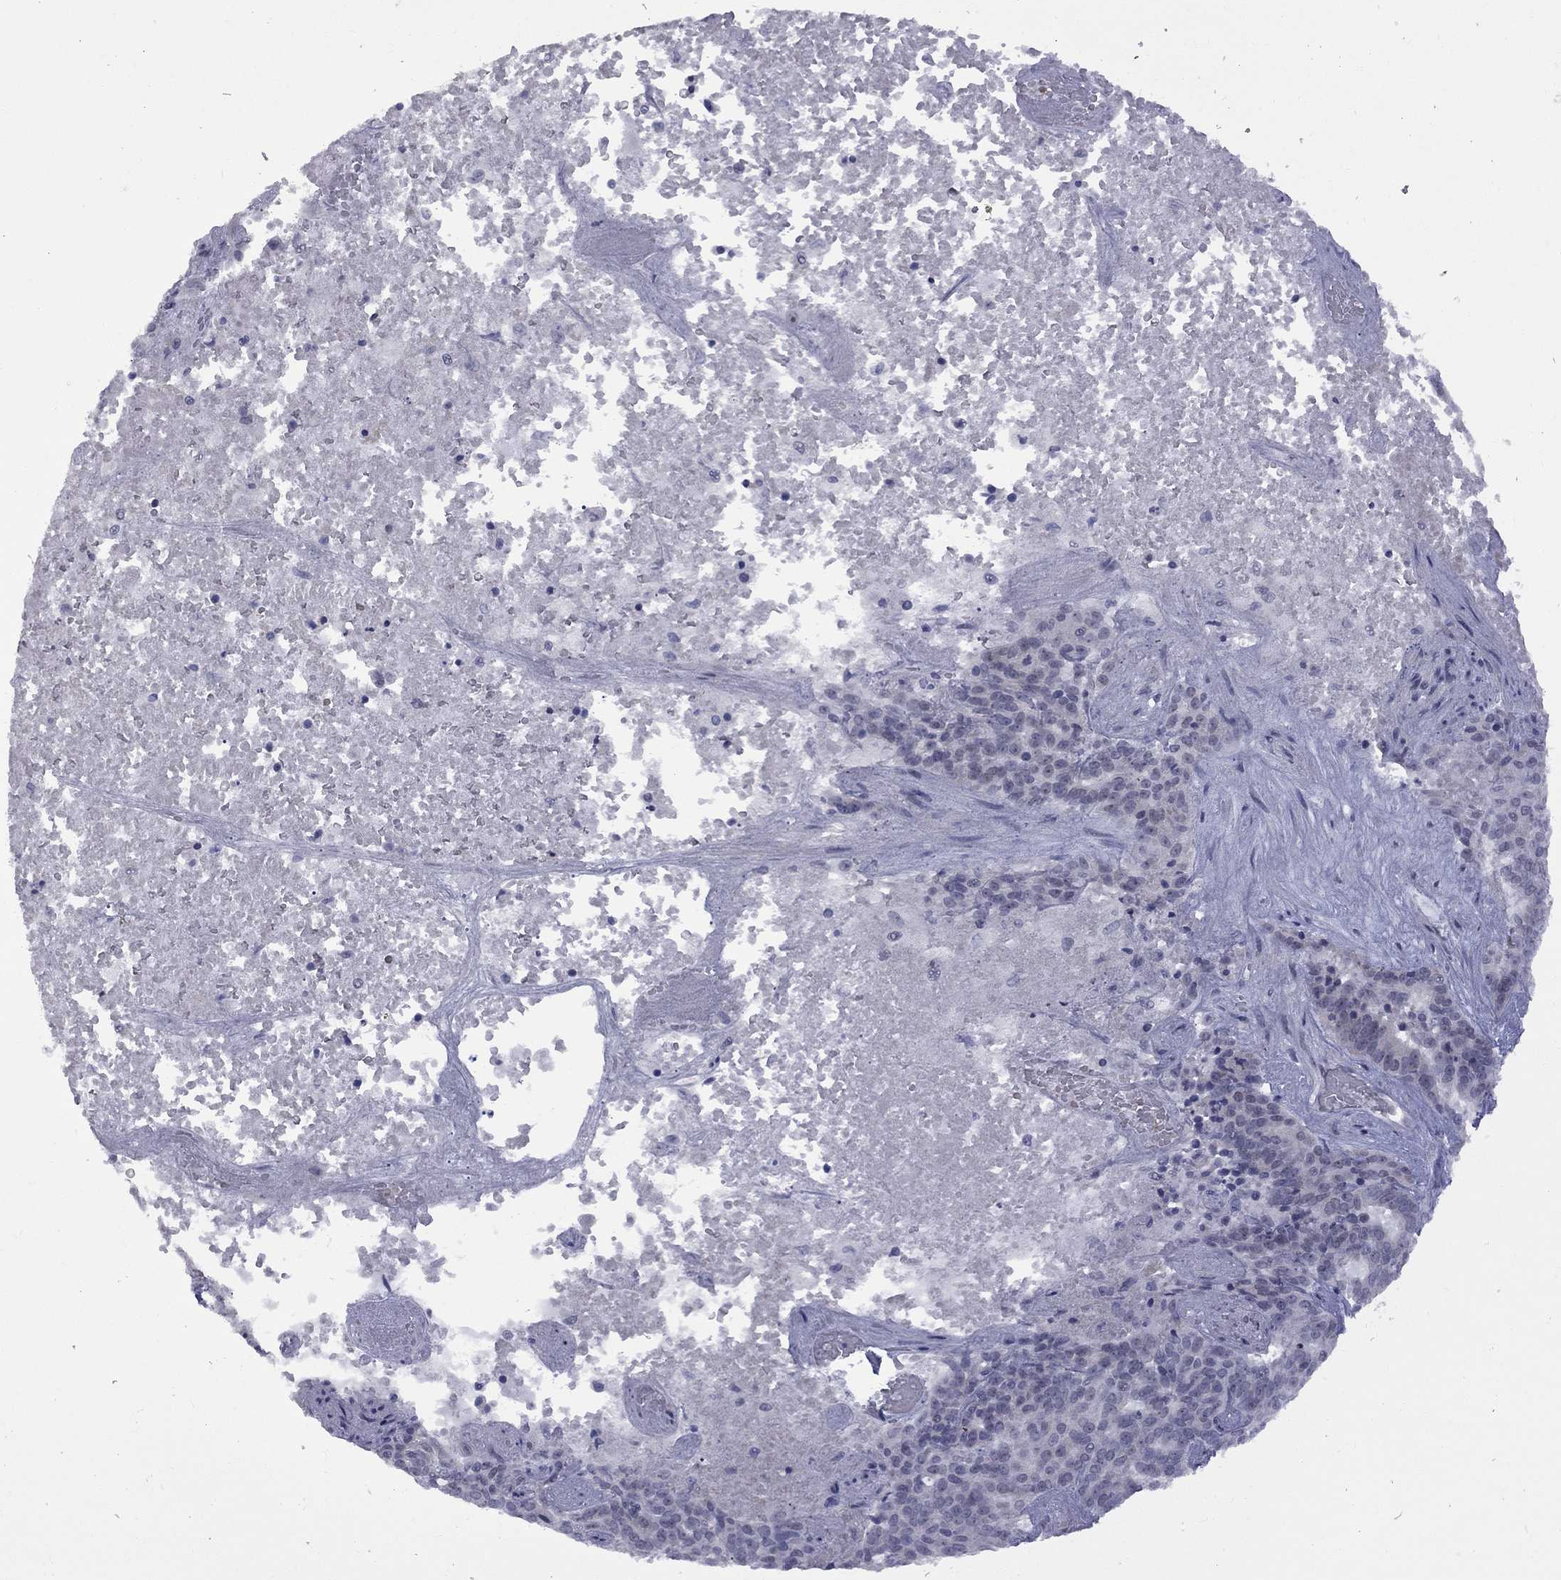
{"staining": {"intensity": "negative", "quantity": "none", "location": "none"}, "tissue": "liver cancer", "cell_type": "Tumor cells", "image_type": "cancer", "snomed": [{"axis": "morphology", "description": "Cholangiocarcinoma"}, {"axis": "topography", "description": "Liver"}], "caption": "A high-resolution micrograph shows immunohistochemistry (IHC) staining of cholangiocarcinoma (liver), which shows no significant expression in tumor cells.", "gene": "GSG1L", "patient": {"sex": "female", "age": 47}}